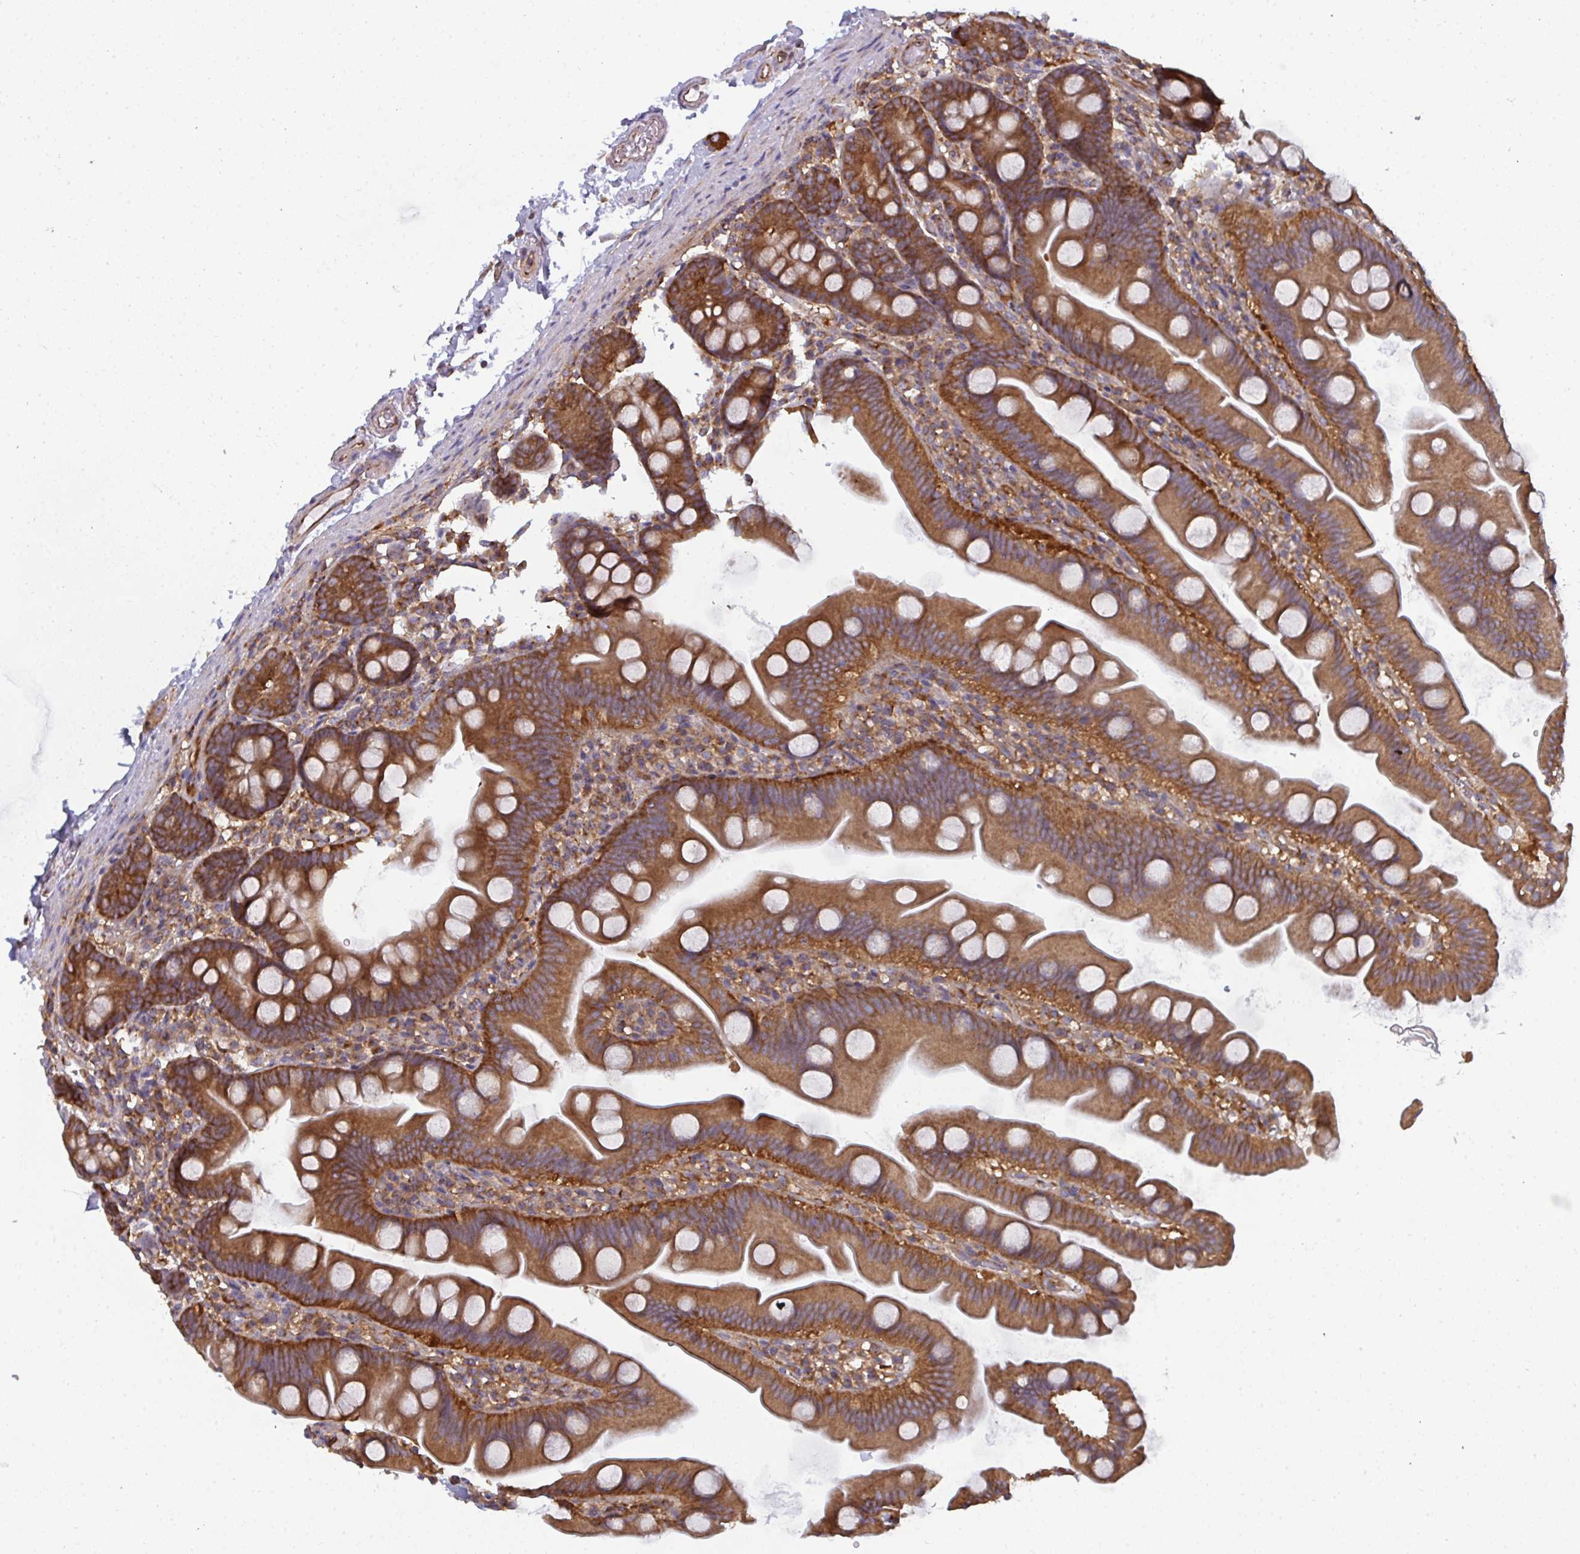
{"staining": {"intensity": "strong", "quantity": ">75%", "location": "cytoplasmic/membranous"}, "tissue": "small intestine", "cell_type": "Glandular cells", "image_type": "normal", "snomed": [{"axis": "morphology", "description": "Normal tissue, NOS"}, {"axis": "topography", "description": "Small intestine"}], "caption": "Protein staining shows strong cytoplasmic/membranous staining in approximately >75% of glandular cells in normal small intestine.", "gene": "DYNC1I2", "patient": {"sex": "female", "age": 68}}